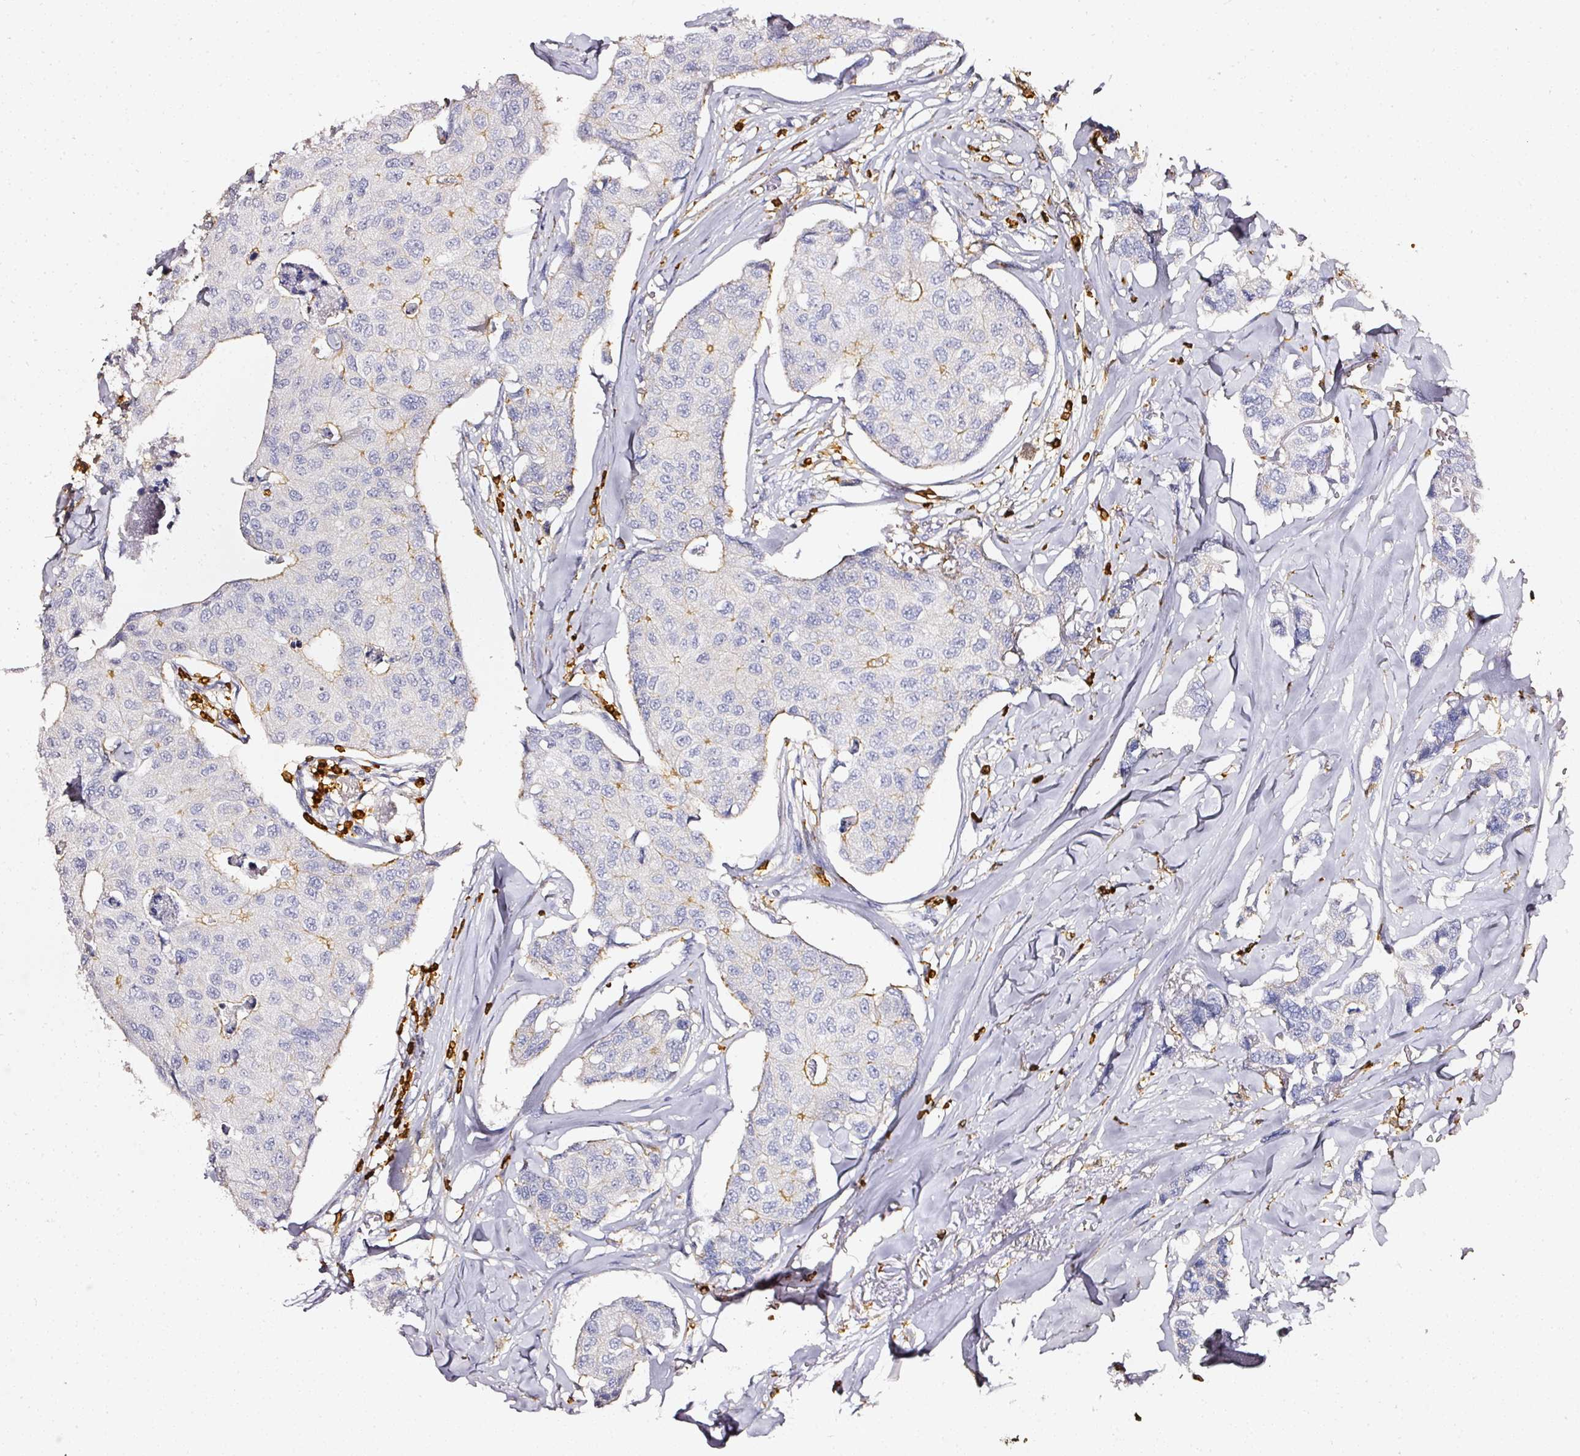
{"staining": {"intensity": "weak", "quantity": "<25%", "location": "cytoplasmic/membranous"}, "tissue": "breast cancer", "cell_type": "Tumor cells", "image_type": "cancer", "snomed": [{"axis": "morphology", "description": "Duct carcinoma"}, {"axis": "topography", "description": "Breast"}], "caption": "This micrograph is of breast cancer (intraductal carcinoma) stained with immunohistochemistry to label a protein in brown with the nuclei are counter-stained blue. There is no staining in tumor cells.", "gene": "EVL", "patient": {"sex": "female", "age": 80}}